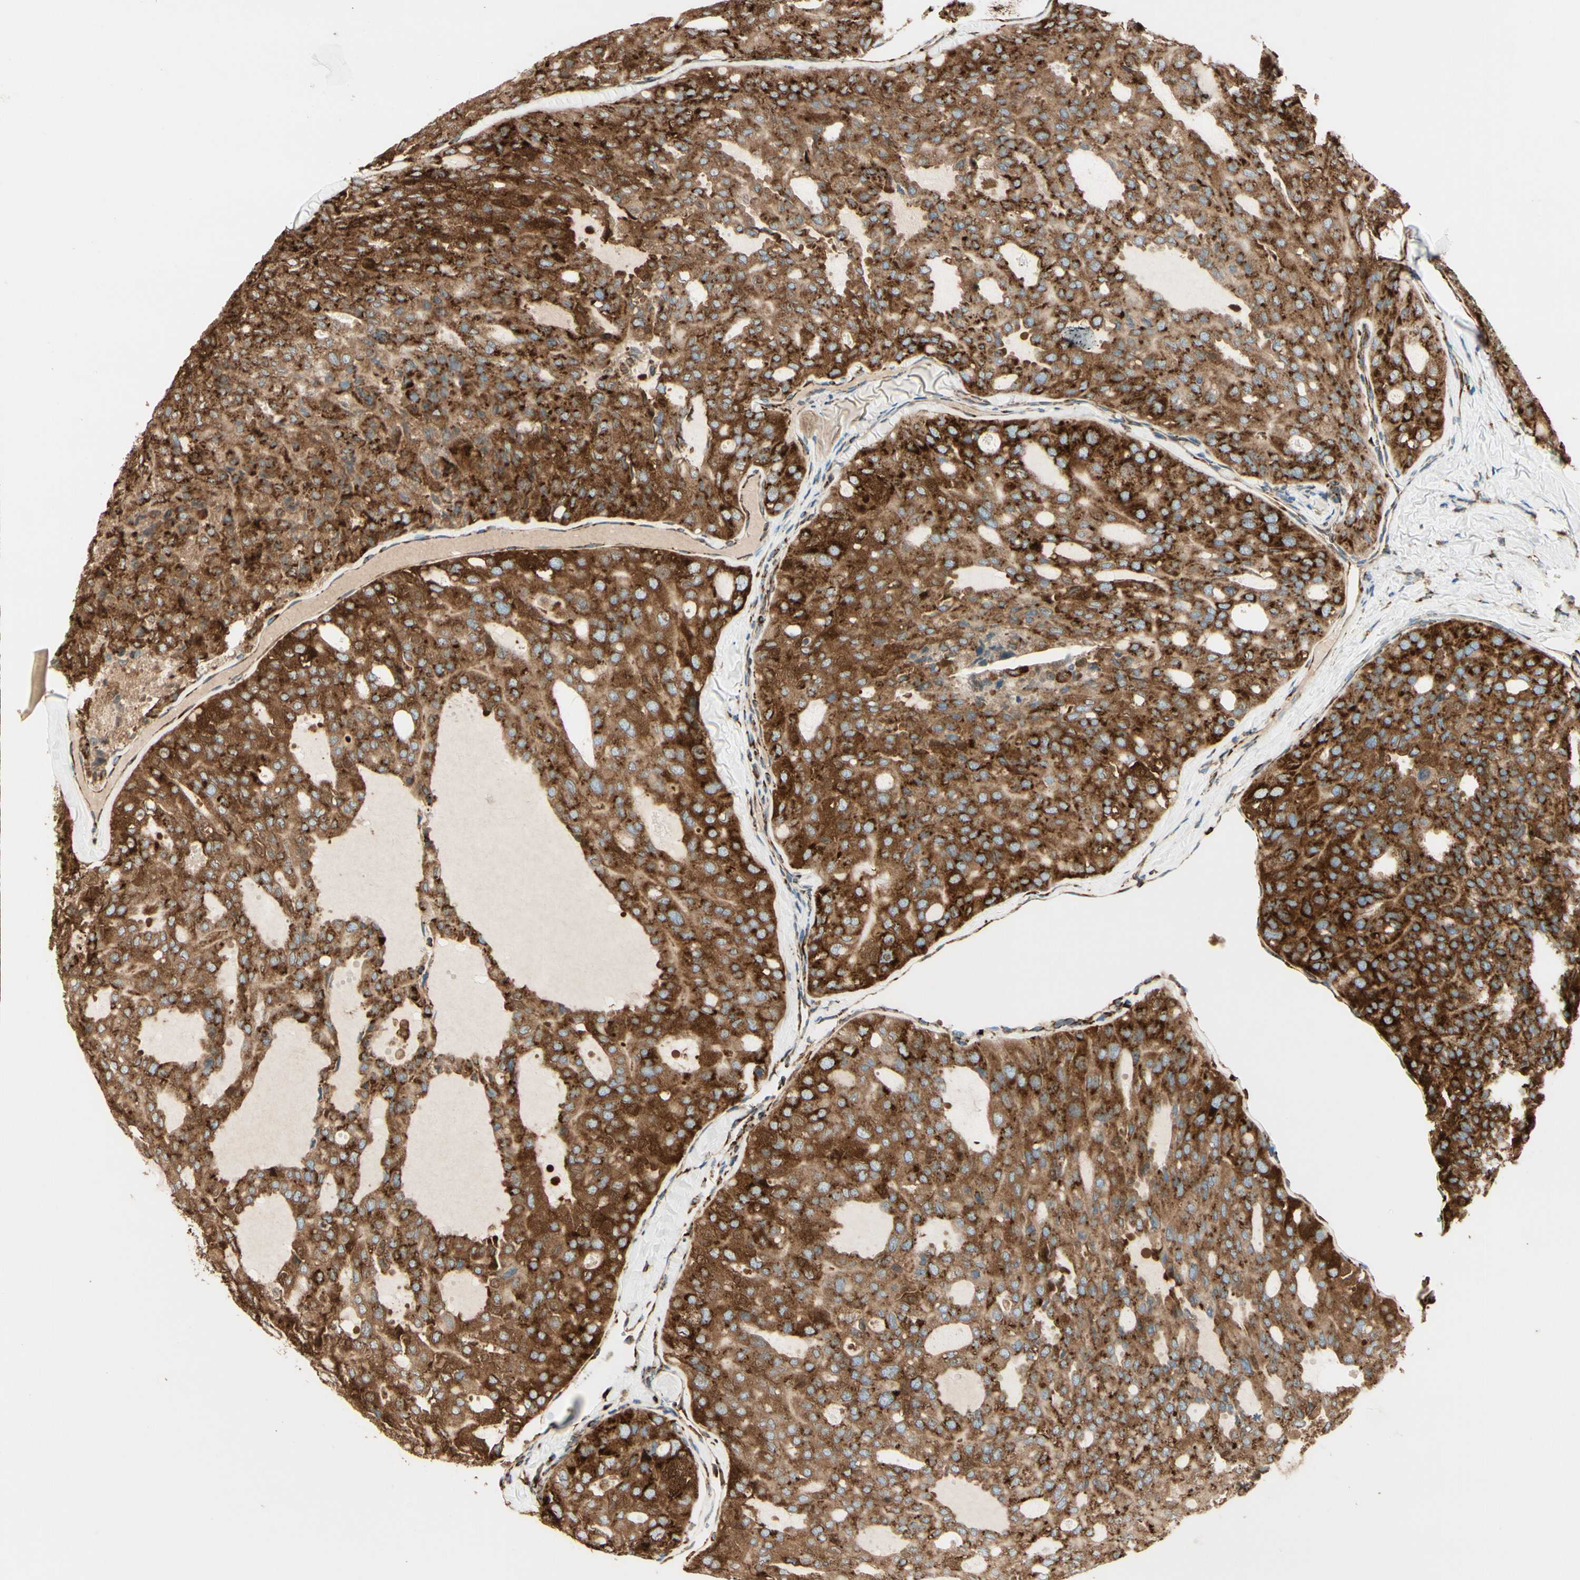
{"staining": {"intensity": "strong", "quantity": ">75%", "location": "cytoplasmic/membranous"}, "tissue": "thyroid cancer", "cell_type": "Tumor cells", "image_type": "cancer", "snomed": [{"axis": "morphology", "description": "Follicular adenoma carcinoma, NOS"}, {"axis": "topography", "description": "Thyroid gland"}], "caption": "DAB (3,3'-diaminobenzidine) immunohistochemical staining of thyroid follicular adenoma carcinoma exhibits strong cytoplasmic/membranous protein staining in about >75% of tumor cells.", "gene": "RRBP1", "patient": {"sex": "male", "age": 75}}